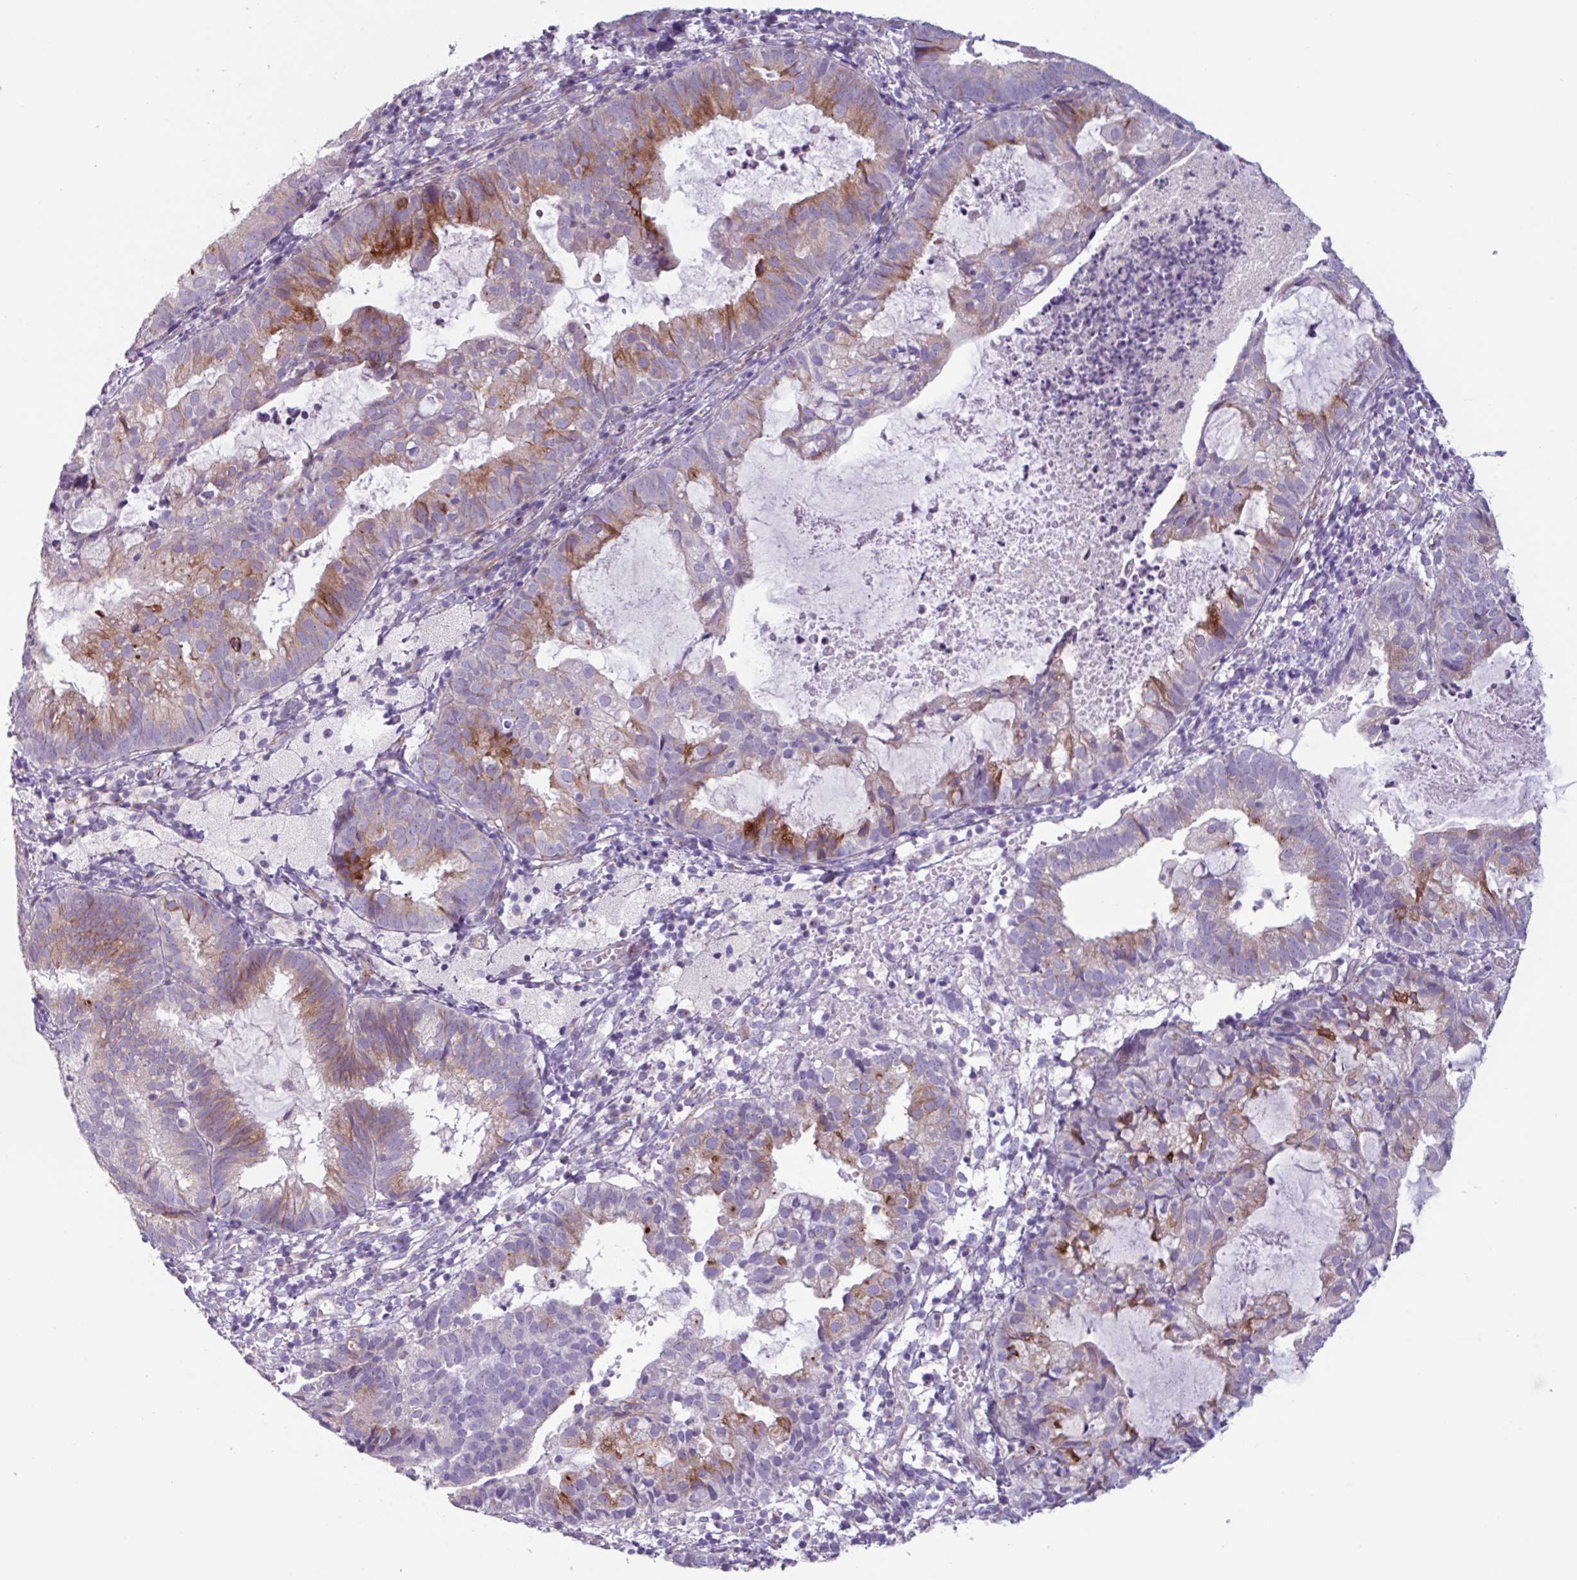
{"staining": {"intensity": "moderate", "quantity": "25%-75%", "location": "cytoplasmic/membranous"}, "tissue": "endometrial cancer", "cell_type": "Tumor cells", "image_type": "cancer", "snomed": [{"axis": "morphology", "description": "Adenocarcinoma, NOS"}, {"axis": "topography", "description": "Endometrium"}], "caption": "A micrograph showing moderate cytoplasmic/membranous expression in about 25%-75% of tumor cells in endometrial adenocarcinoma, as visualized by brown immunohistochemical staining.", "gene": "ADGRE1", "patient": {"sex": "female", "age": 80}}